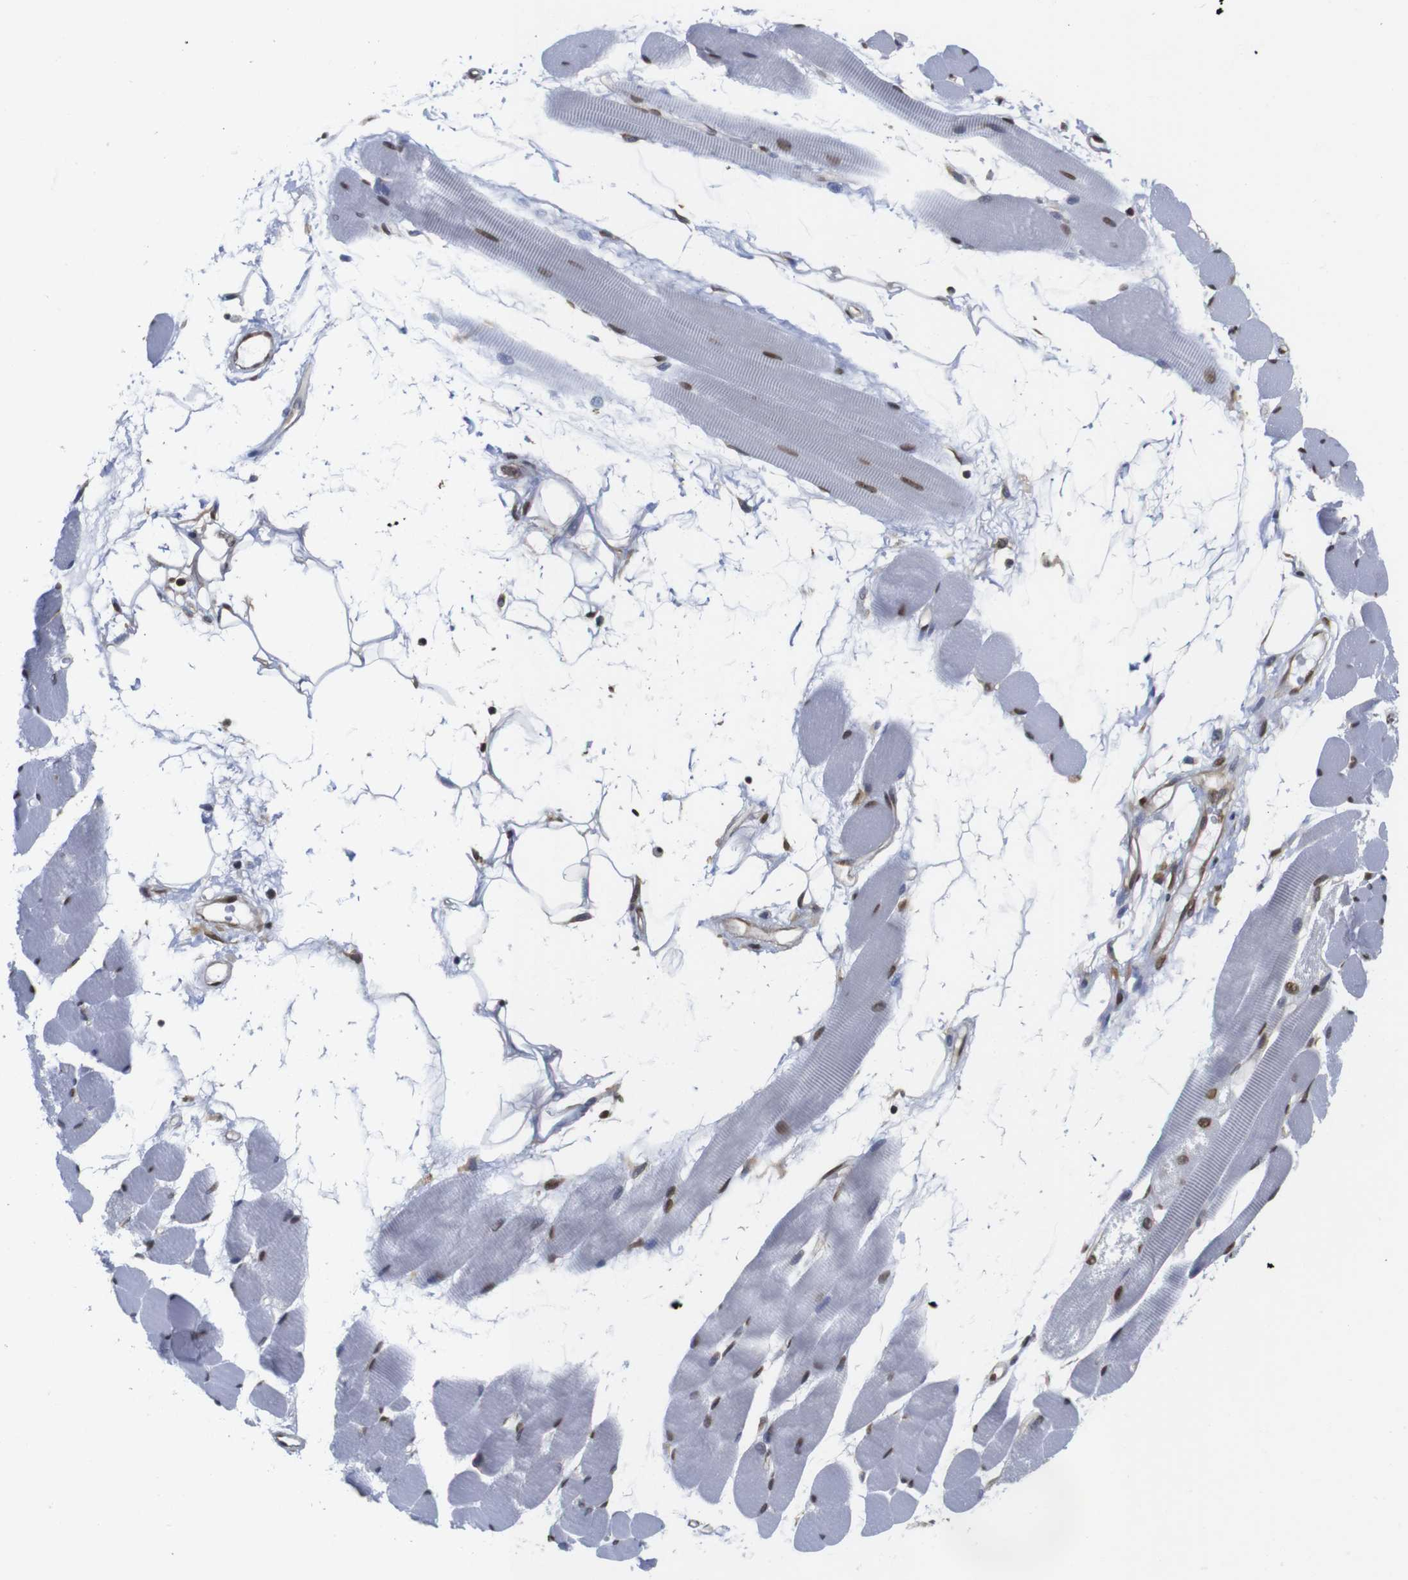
{"staining": {"intensity": "moderate", "quantity": ">75%", "location": "nuclear"}, "tissue": "skeletal muscle", "cell_type": "Myocytes", "image_type": "normal", "snomed": [{"axis": "morphology", "description": "Normal tissue, NOS"}, {"axis": "topography", "description": "Skeletal muscle"}, {"axis": "topography", "description": "Peripheral nerve tissue"}], "caption": "Moderate nuclear protein expression is appreciated in approximately >75% of myocytes in skeletal muscle. The protein is stained brown, and the nuclei are stained in blue (DAB (3,3'-diaminobenzidine) IHC with brightfield microscopy, high magnification).", "gene": "SUMO3", "patient": {"sex": "female", "age": 84}}